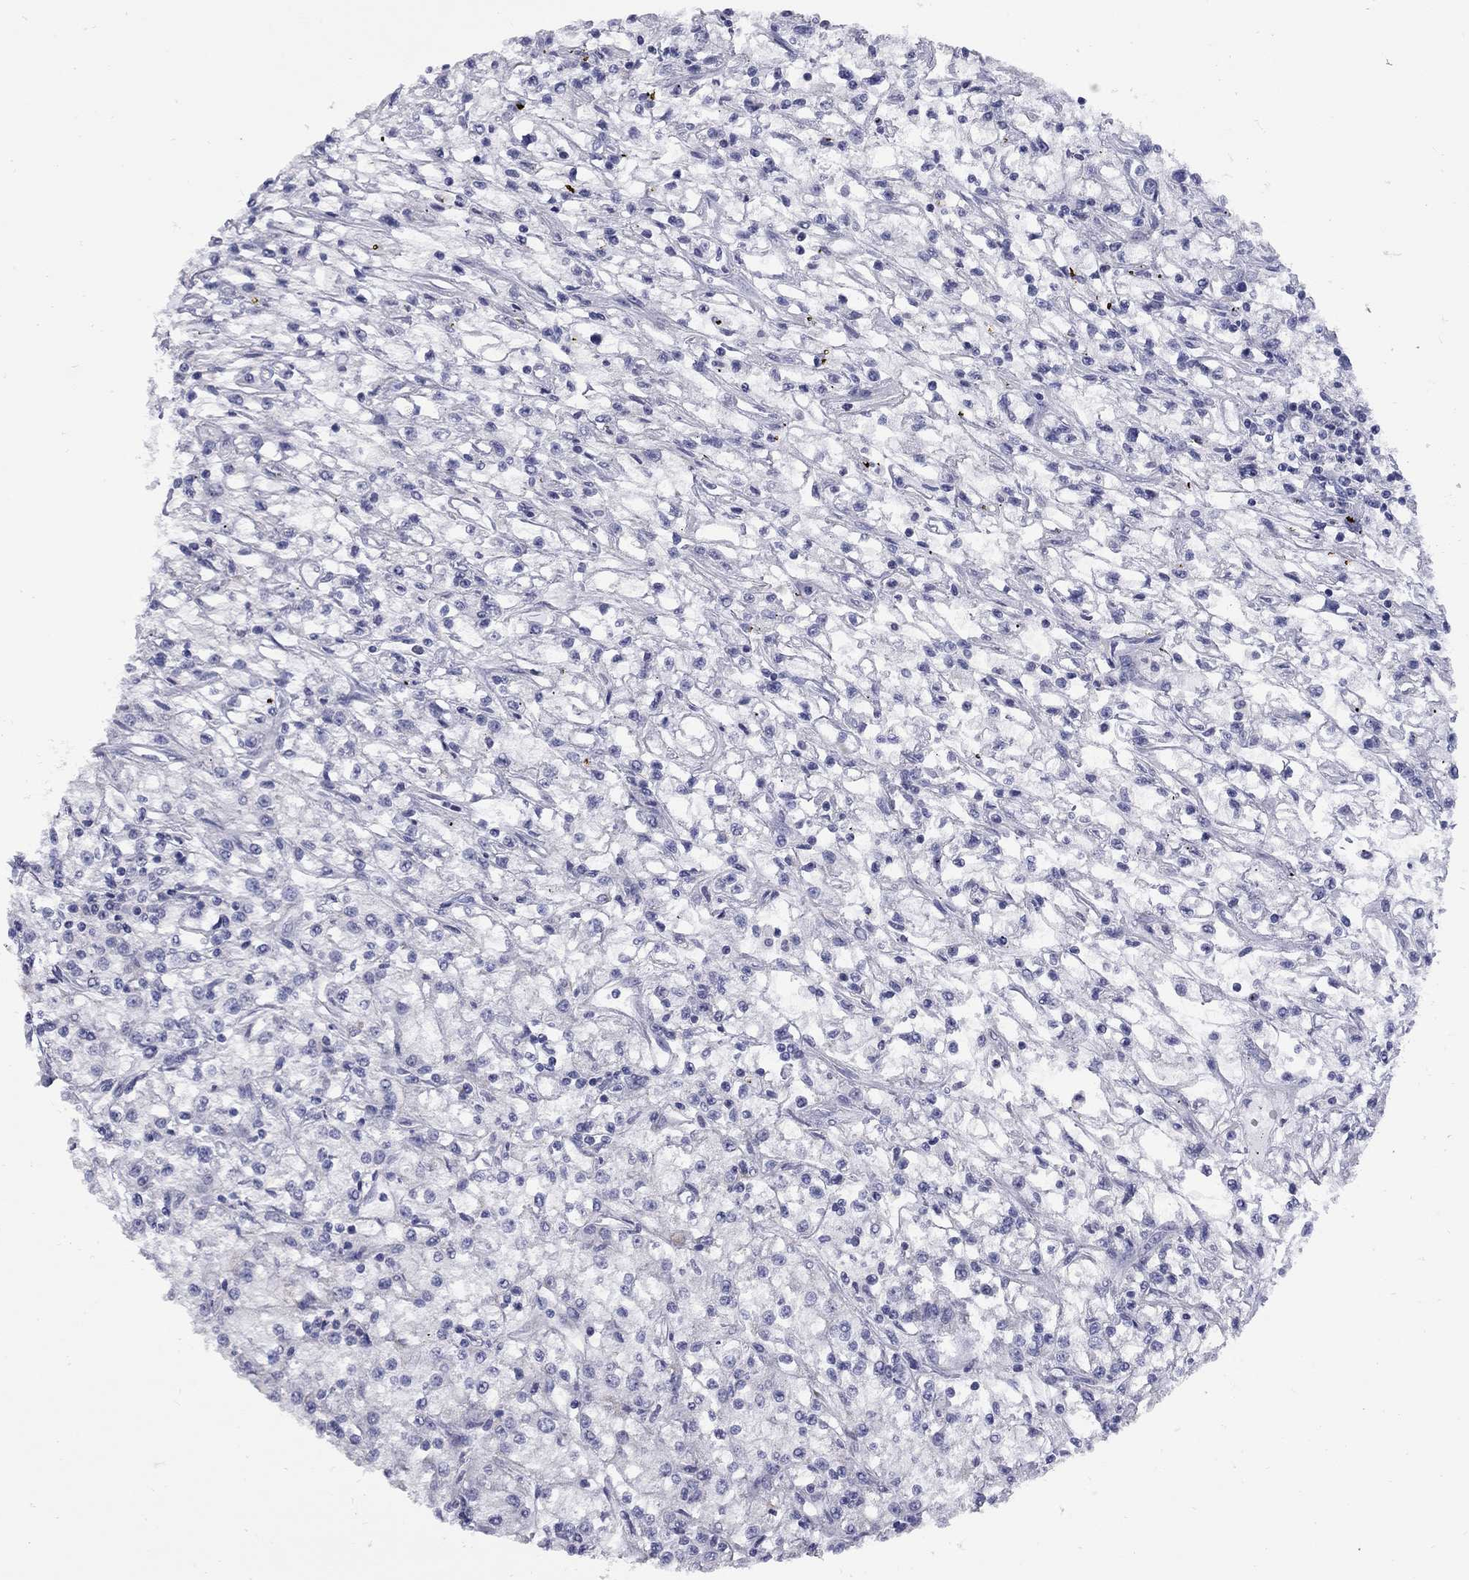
{"staining": {"intensity": "negative", "quantity": "none", "location": "none"}, "tissue": "renal cancer", "cell_type": "Tumor cells", "image_type": "cancer", "snomed": [{"axis": "morphology", "description": "Adenocarcinoma, NOS"}, {"axis": "topography", "description": "Kidney"}], "caption": "Human renal cancer (adenocarcinoma) stained for a protein using IHC shows no positivity in tumor cells.", "gene": "ABCB4", "patient": {"sex": "female", "age": 59}}